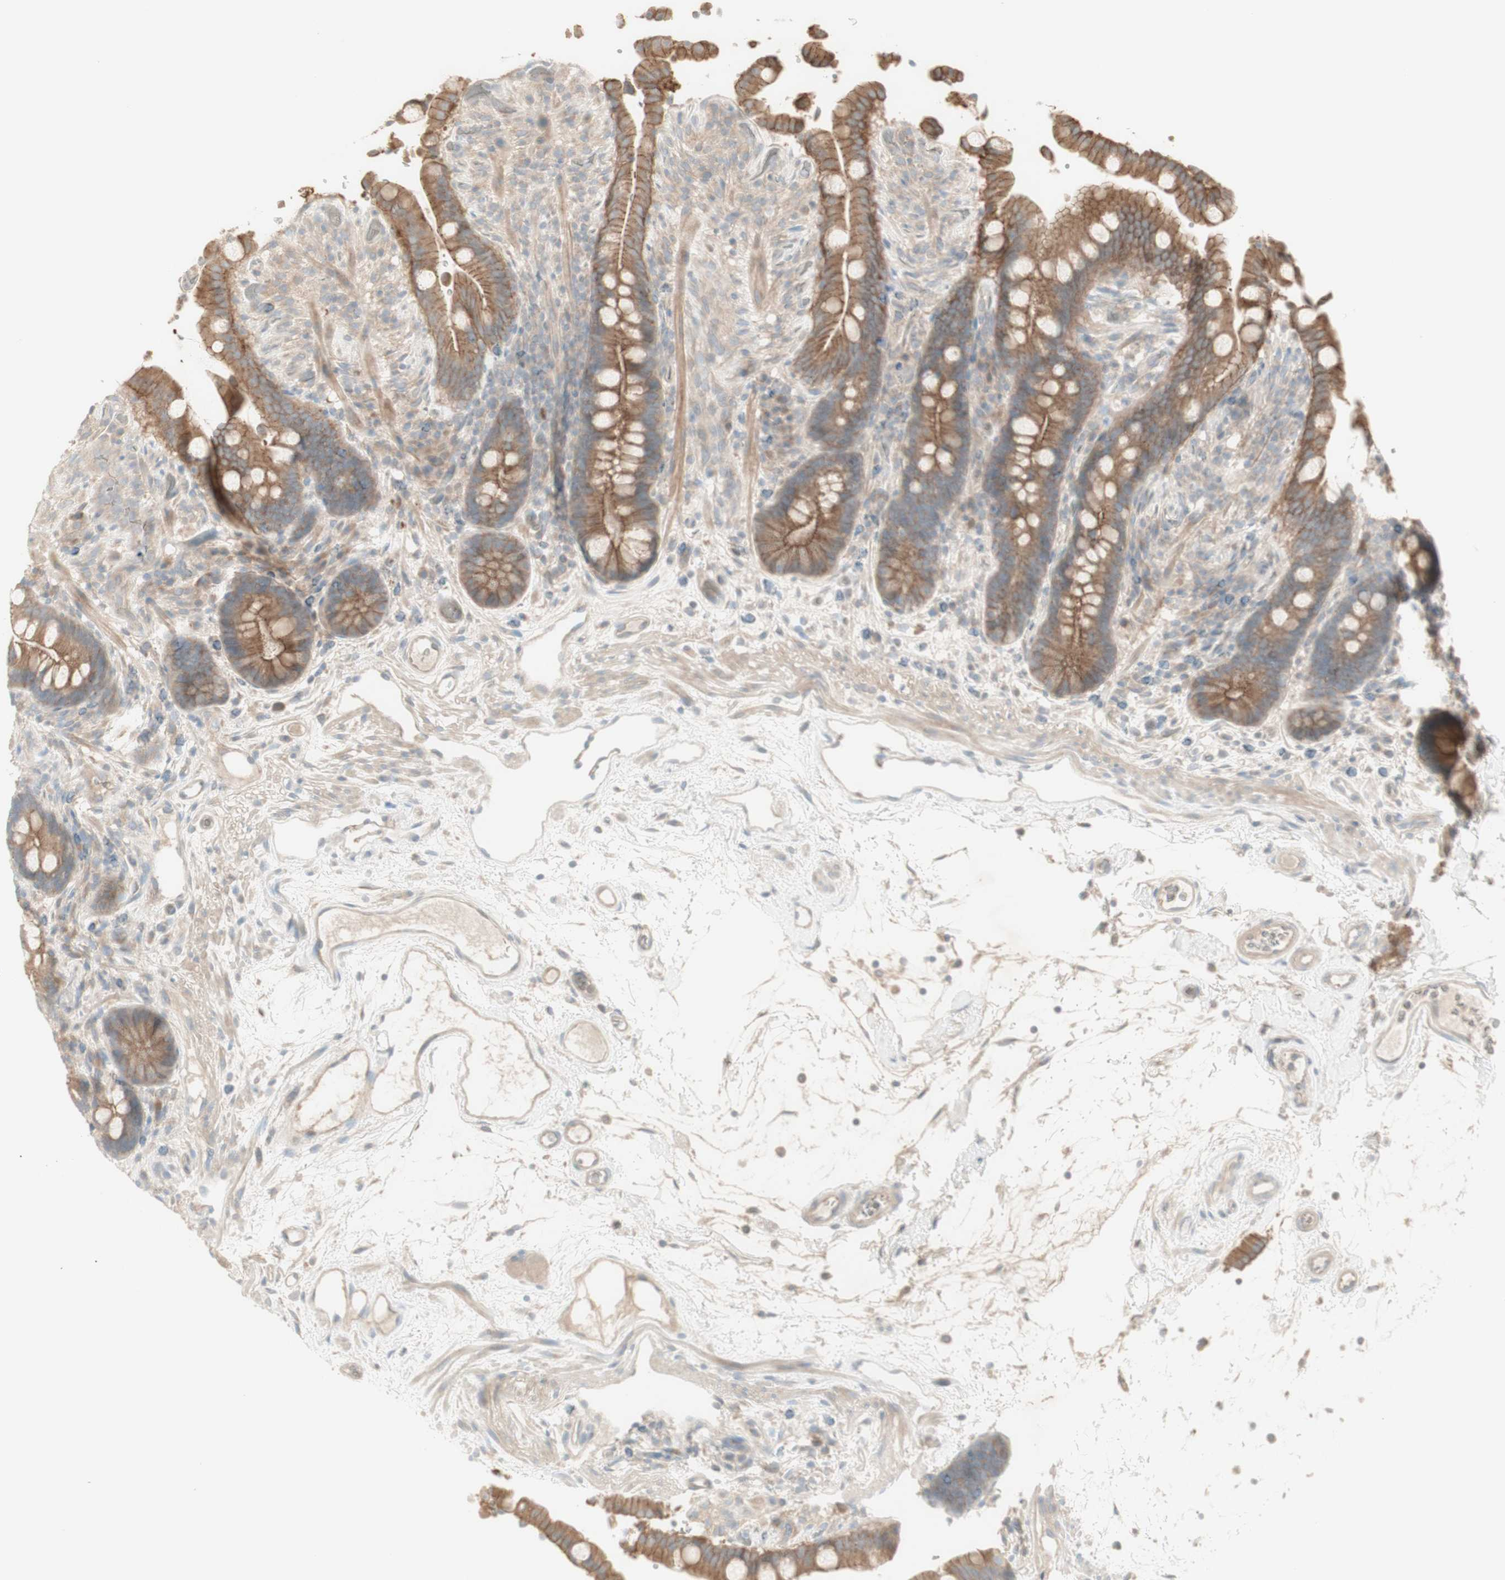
{"staining": {"intensity": "weak", "quantity": ">75%", "location": "cytoplasmic/membranous"}, "tissue": "colon", "cell_type": "Endothelial cells", "image_type": "normal", "snomed": [{"axis": "morphology", "description": "Normal tissue, NOS"}, {"axis": "topography", "description": "Colon"}], "caption": "A micrograph showing weak cytoplasmic/membranous positivity in approximately >75% of endothelial cells in normal colon, as visualized by brown immunohistochemical staining.", "gene": "PTGER4", "patient": {"sex": "male", "age": 73}}